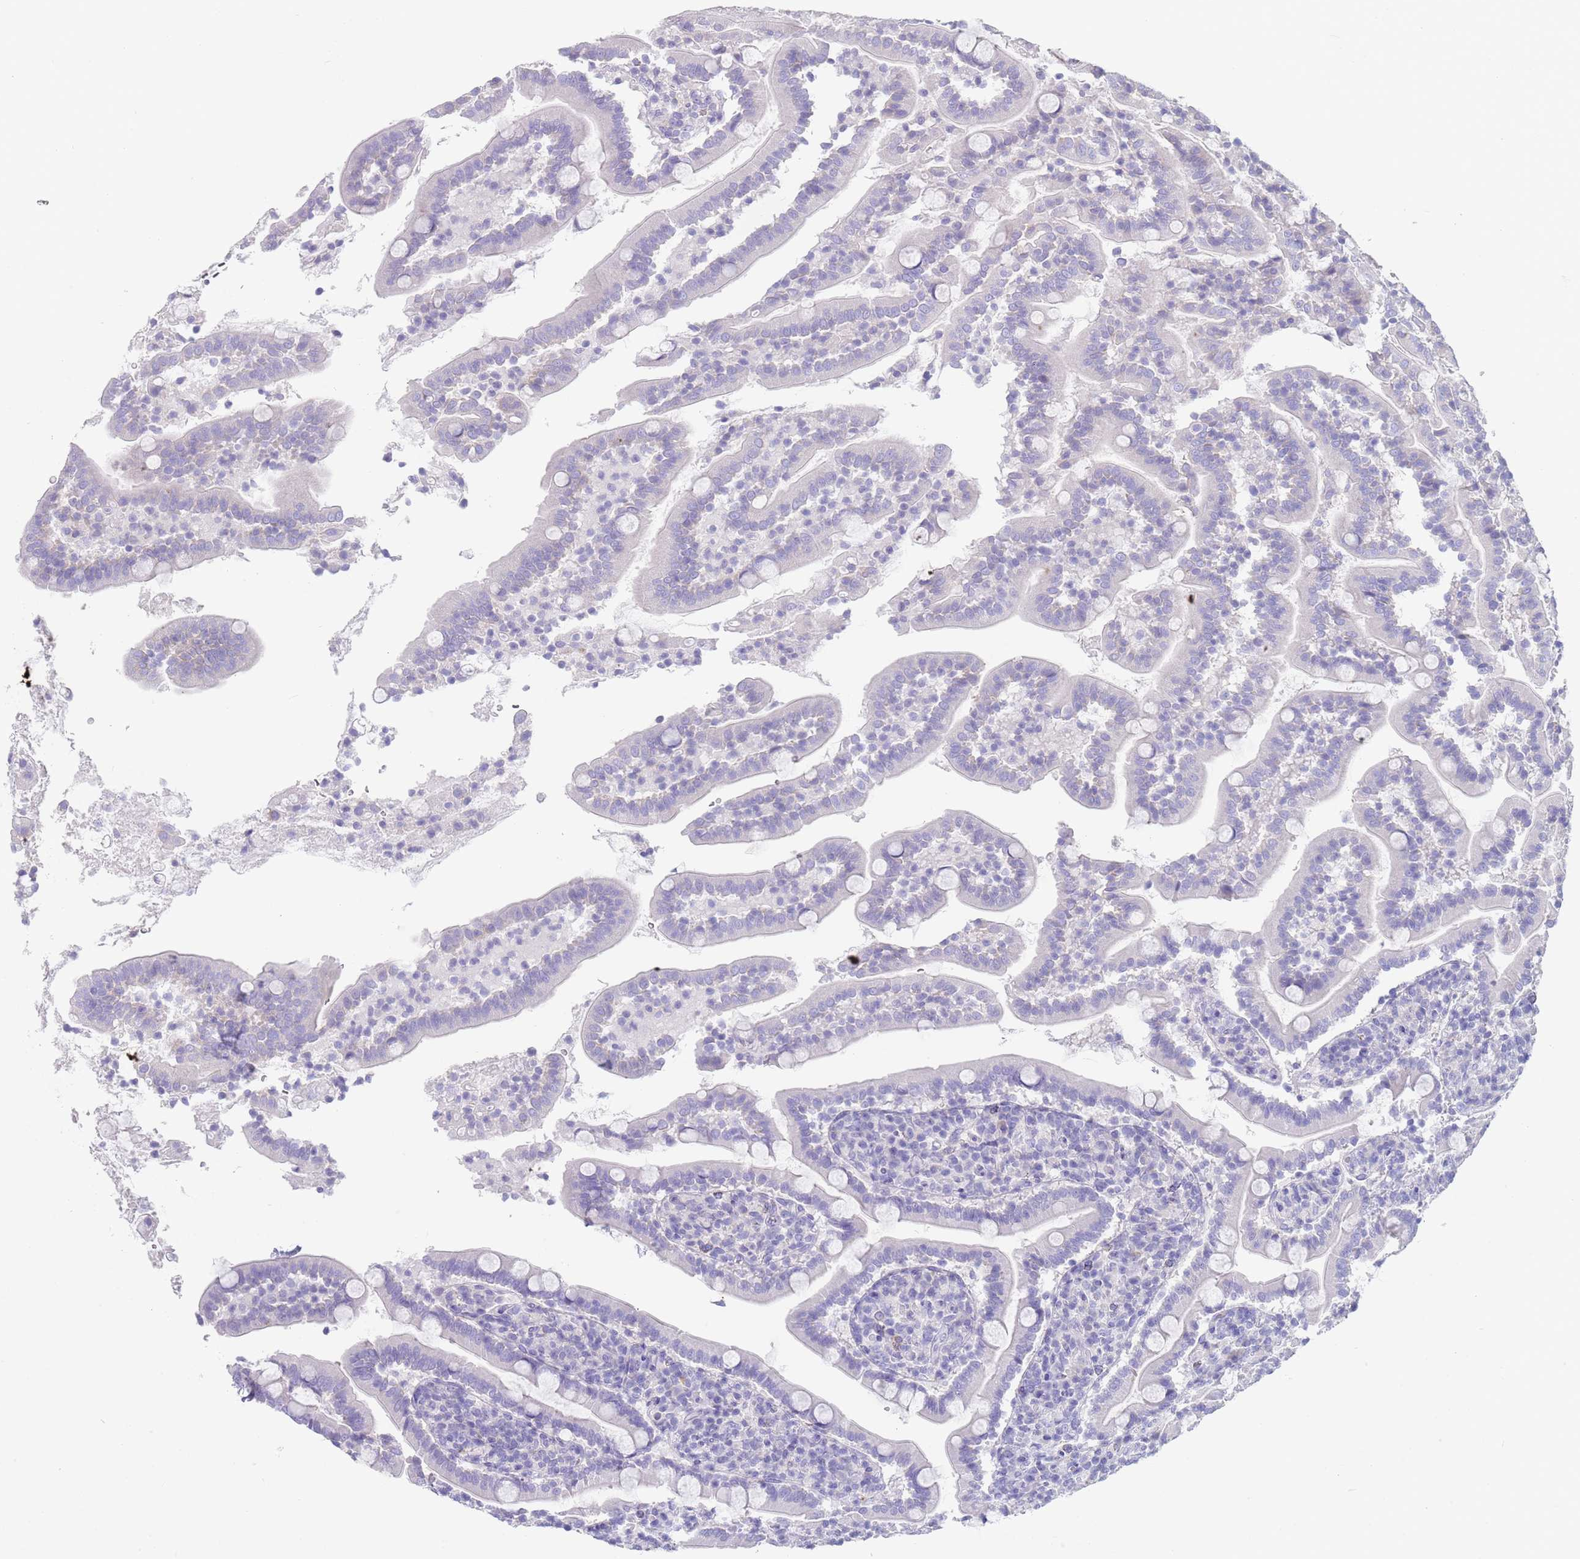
{"staining": {"intensity": "moderate", "quantity": "<25%", "location": "cytoplasmic/membranous"}, "tissue": "duodenum", "cell_type": "Glandular cells", "image_type": "normal", "snomed": [{"axis": "morphology", "description": "Normal tissue, NOS"}, {"axis": "topography", "description": "Duodenum"}], "caption": "DAB (3,3'-diaminobenzidine) immunohistochemical staining of benign human duodenum exhibits moderate cytoplasmic/membranous protein staining in approximately <25% of glandular cells.", "gene": "CPXM2", "patient": {"sex": "male", "age": 35}}